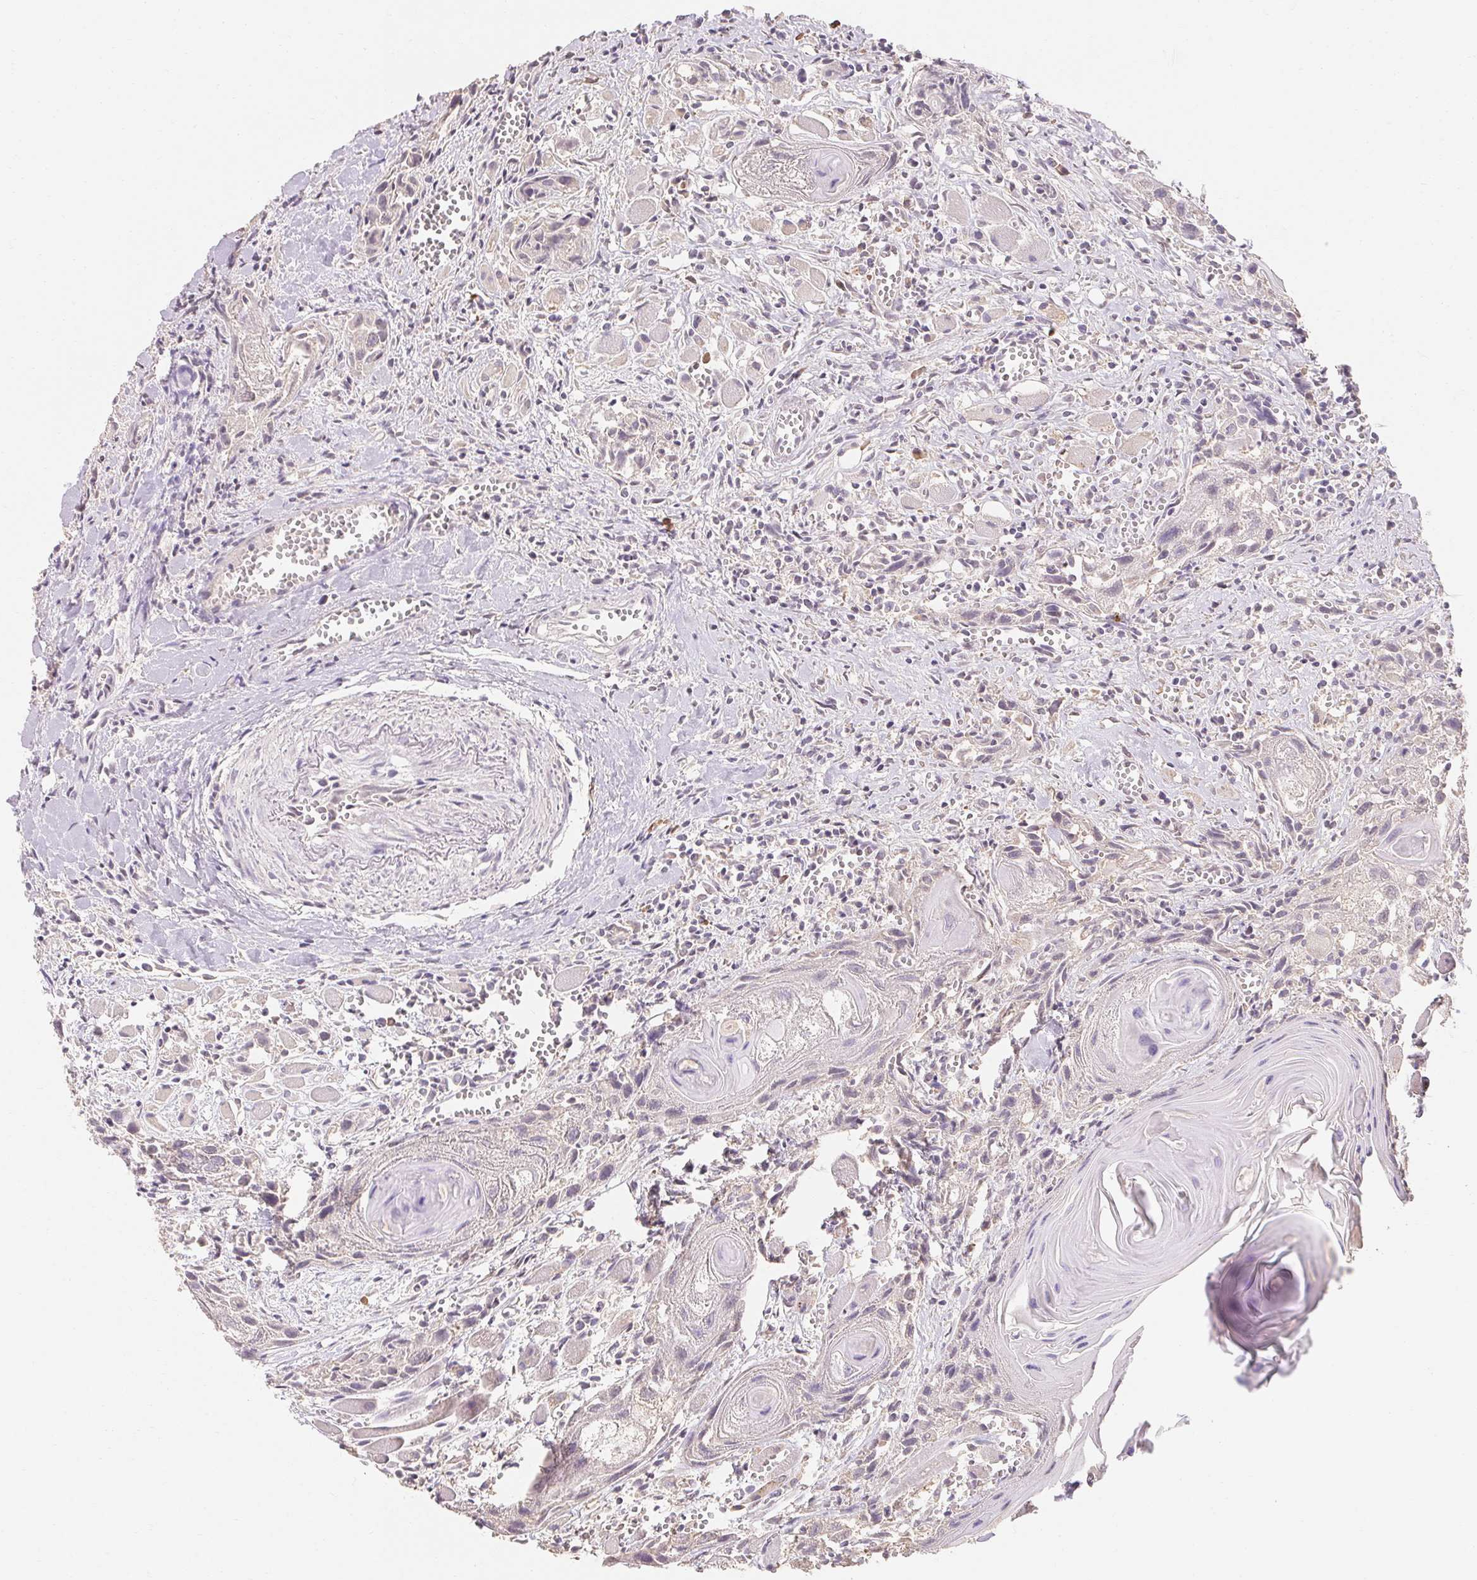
{"staining": {"intensity": "negative", "quantity": "none", "location": "none"}, "tissue": "head and neck cancer", "cell_type": "Tumor cells", "image_type": "cancer", "snomed": [{"axis": "morphology", "description": "Squamous cell carcinoma, NOS"}, {"axis": "topography", "description": "Head-Neck"}], "caption": "Tumor cells are negative for protein expression in human head and neck cancer.", "gene": "MAP7D2", "patient": {"sex": "female", "age": 80}}